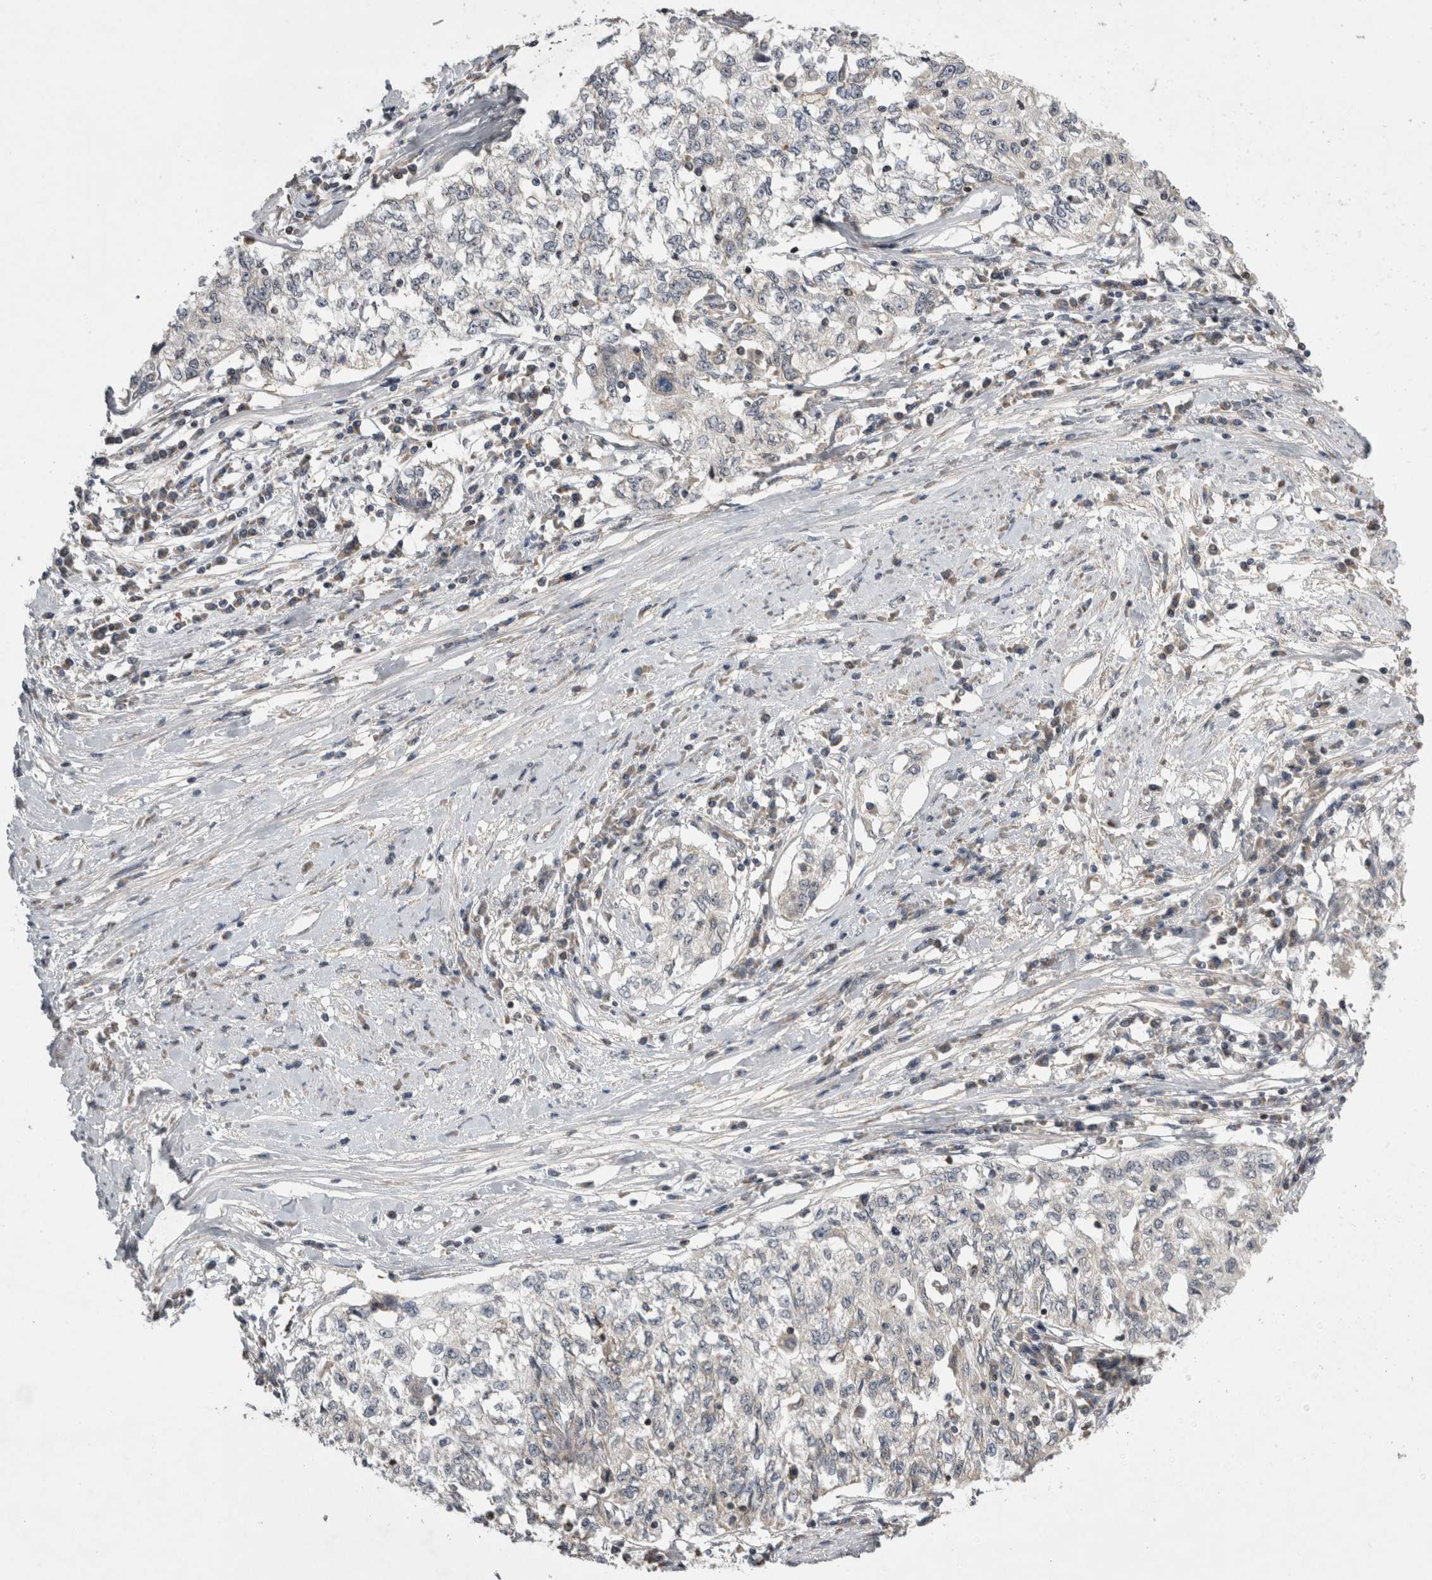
{"staining": {"intensity": "negative", "quantity": "none", "location": "none"}, "tissue": "cervical cancer", "cell_type": "Tumor cells", "image_type": "cancer", "snomed": [{"axis": "morphology", "description": "Squamous cell carcinoma, NOS"}, {"axis": "topography", "description": "Cervix"}], "caption": "Immunohistochemical staining of human cervical squamous cell carcinoma exhibits no significant positivity in tumor cells. Nuclei are stained in blue.", "gene": "KCNIP1", "patient": {"sex": "female", "age": 57}}